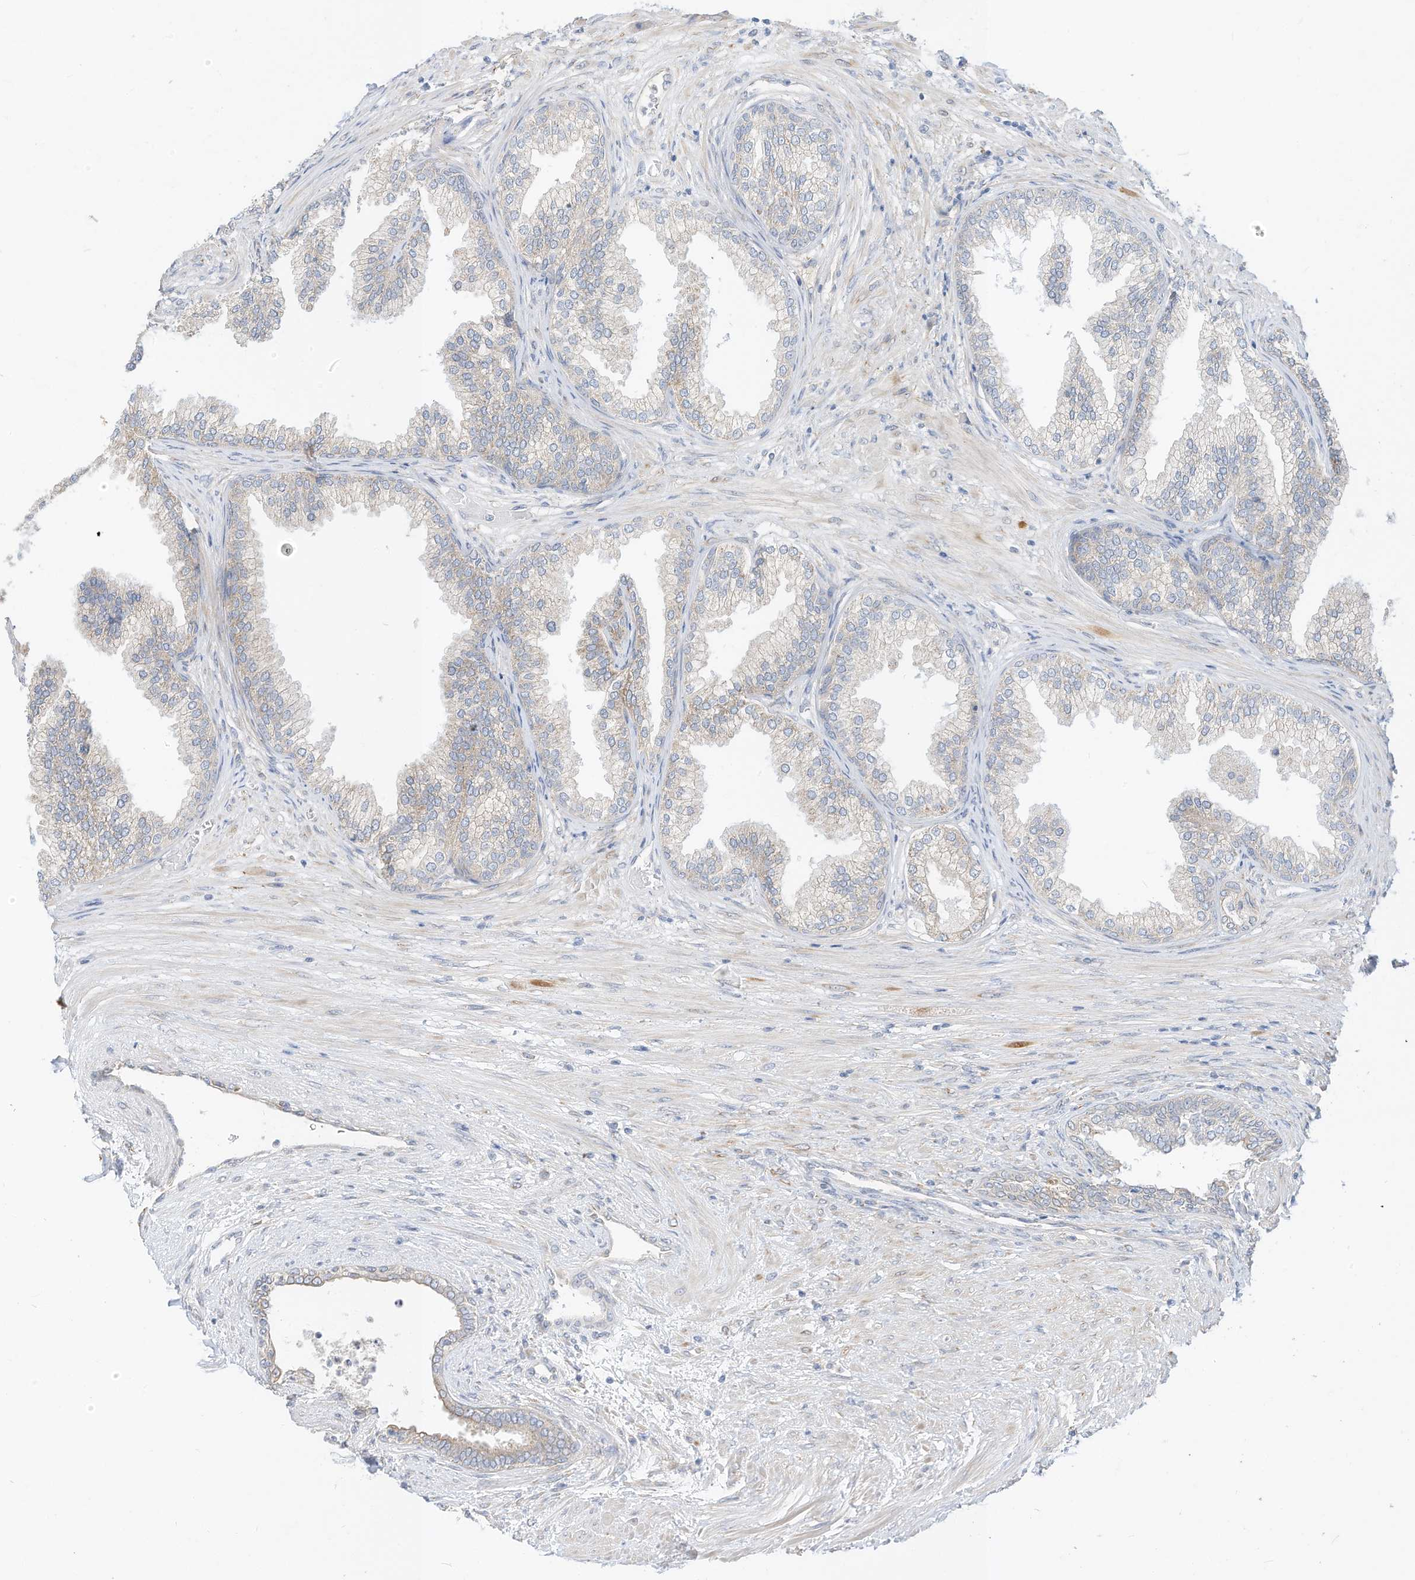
{"staining": {"intensity": "weak", "quantity": "25%-75%", "location": "cytoplasmic/membranous"}, "tissue": "prostate", "cell_type": "Glandular cells", "image_type": "normal", "snomed": [{"axis": "morphology", "description": "Normal tissue, NOS"}, {"axis": "topography", "description": "Prostate"}], "caption": "DAB immunohistochemical staining of benign human prostate exhibits weak cytoplasmic/membranous protein expression in about 25%-75% of glandular cells. (brown staining indicates protein expression, while blue staining denotes nuclei).", "gene": "RASA2", "patient": {"sex": "male", "age": 76}}